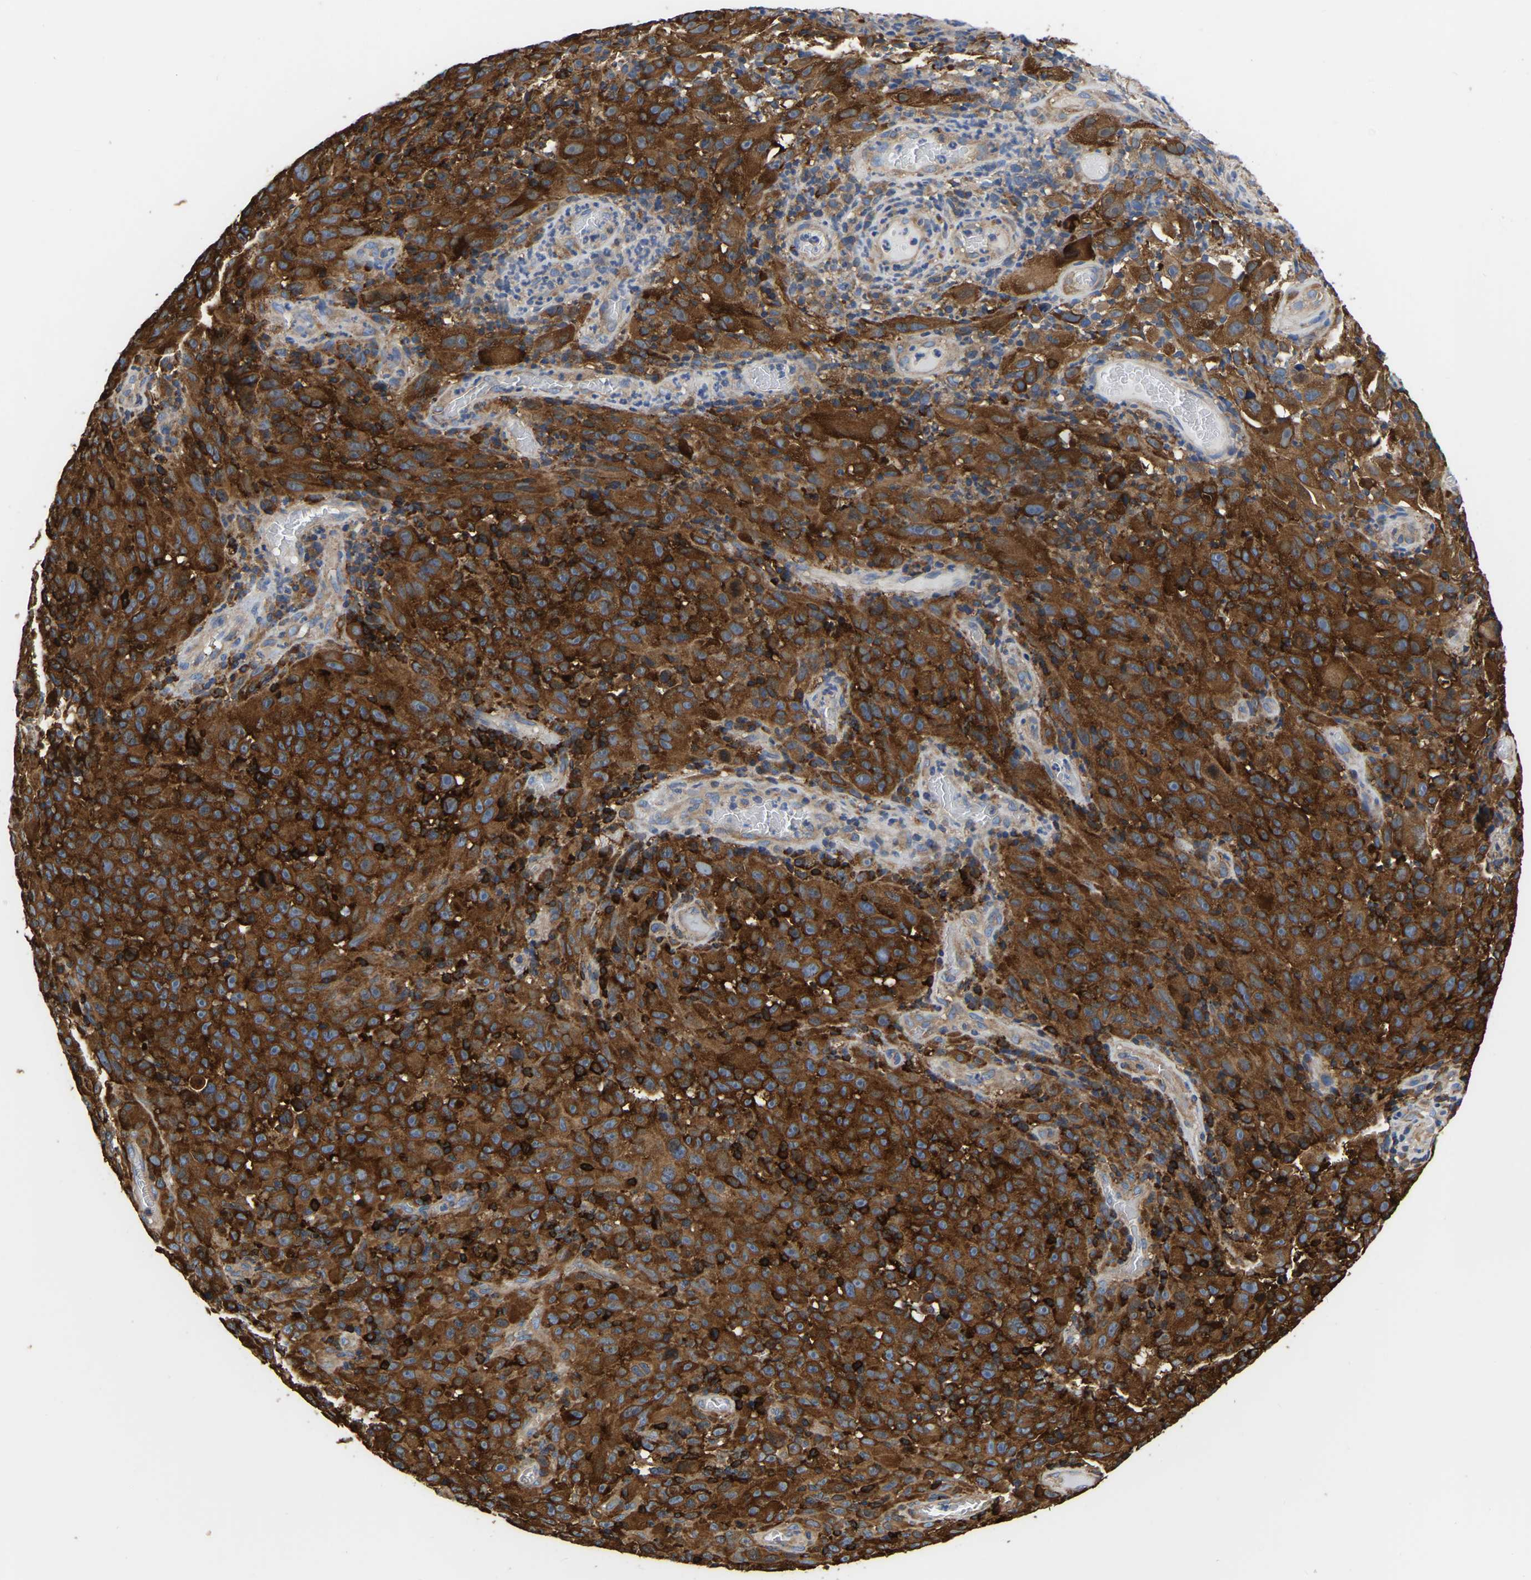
{"staining": {"intensity": "strong", "quantity": ">75%", "location": "cytoplasmic/membranous"}, "tissue": "melanoma", "cell_type": "Tumor cells", "image_type": "cancer", "snomed": [{"axis": "morphology", "description": "Malignant melanoma, NOS"}, {"axis": "topography", "description": "Skin"}], "caption": "Protein expression analysis of human malignant melanoma reveals strong cytoplasmic/membranous positivity in approximately >75% of tumor cells.", "gene": "GARS1", "patient": {"sex": "female", "age": 82}}